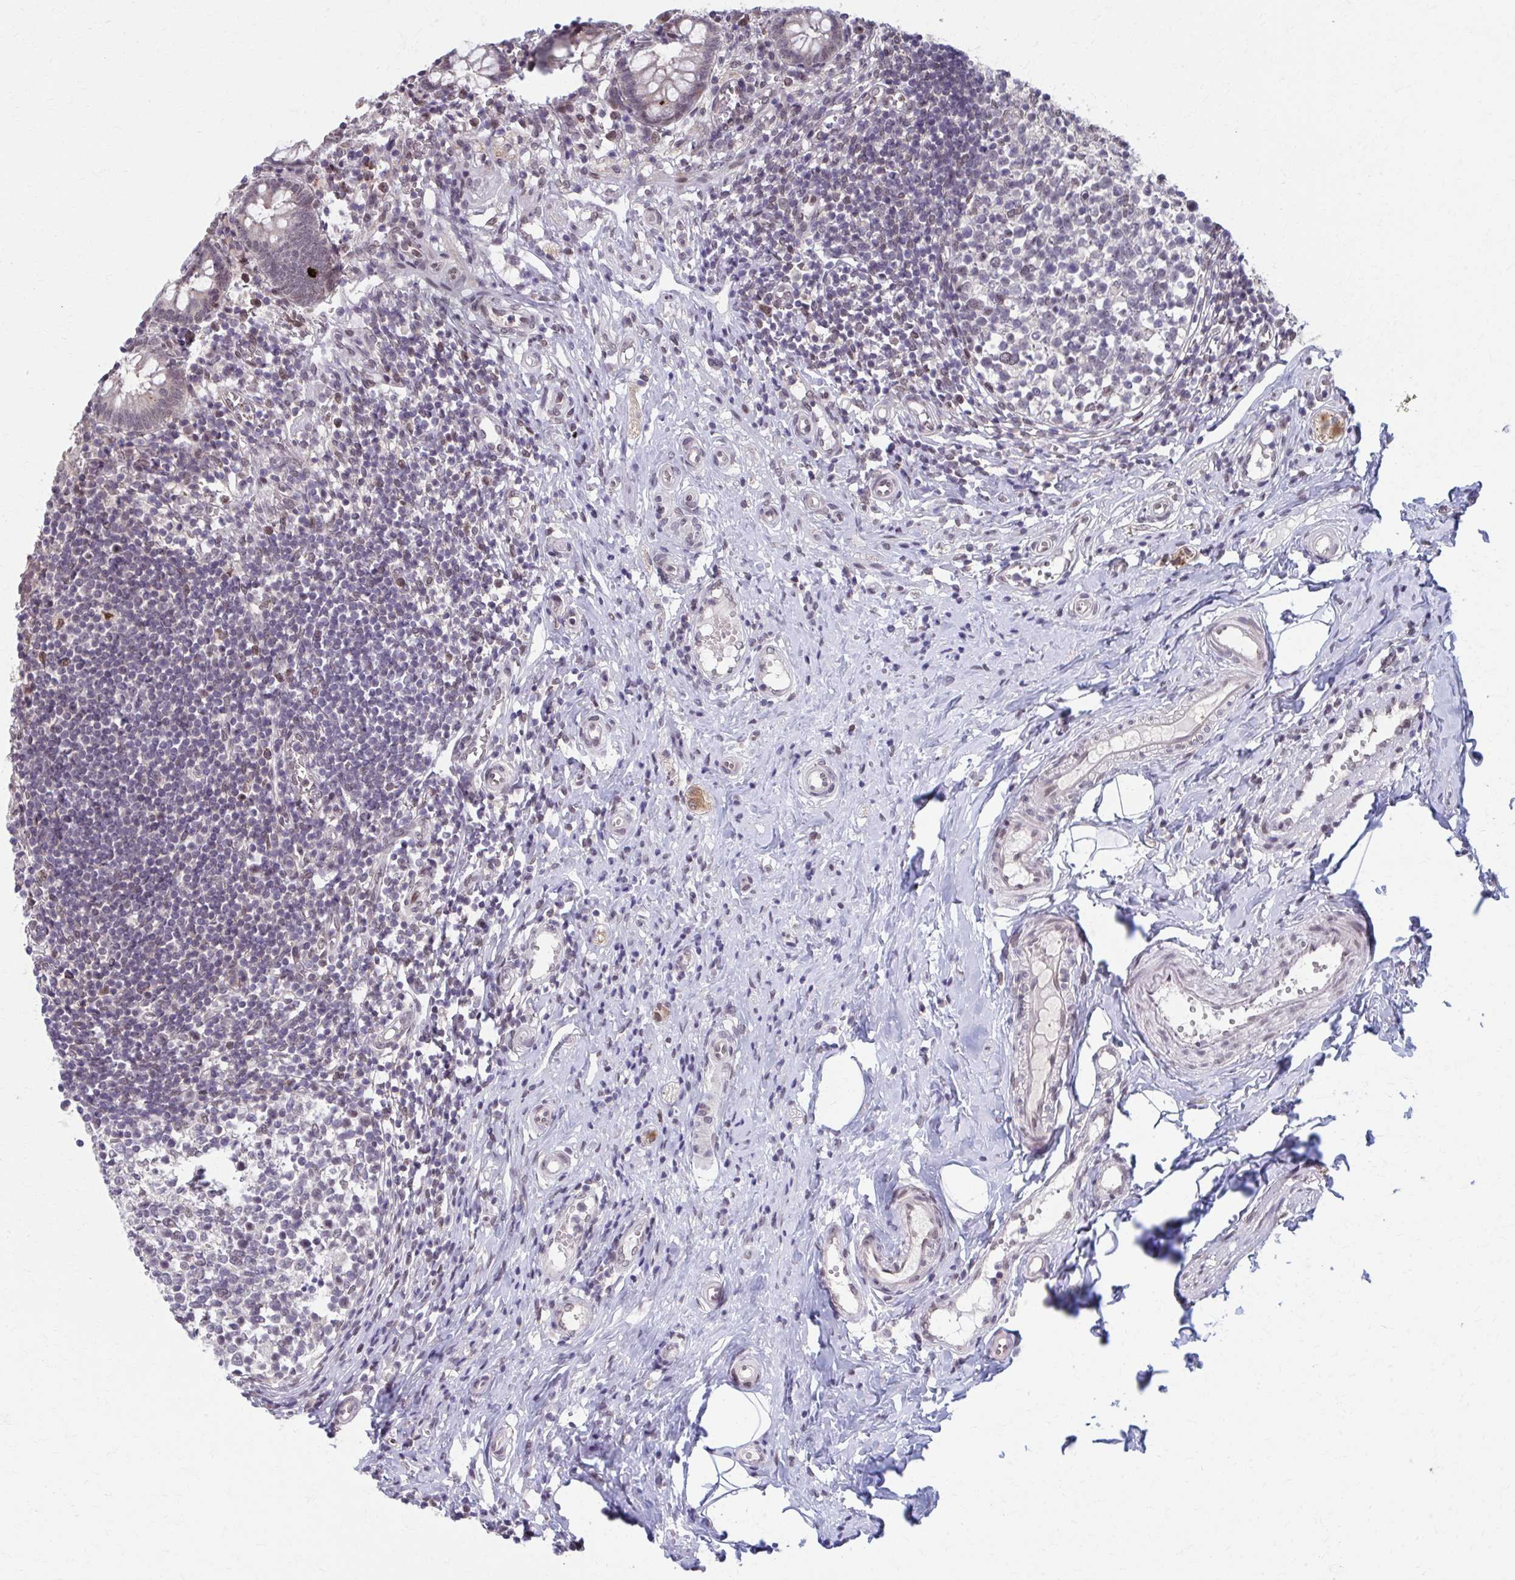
{"staining": {"intensity": "moderate", "quantity": "25%-75%", "location": "cytoplasmic/membranous,nuclear"}, "tissue": "appendix", "cell_type": "Glandular cells", "image_type": "normal", "snomed": [{"axis": "morphology", "description": "Normal tissue, NOS"}, {"axis": "topography", "description": "Appendix"}], "caption": "The photomicrograph exhibits staining of unremarkable appendix, revealing moderate cytoplasmic/membranous,nuclear protein positivity (brown color) within glandular cells. (IHC, brightfield microscopy, high magnification).", "gene": "SETBP1", "patient": {"sex": "female", "age": 17}}